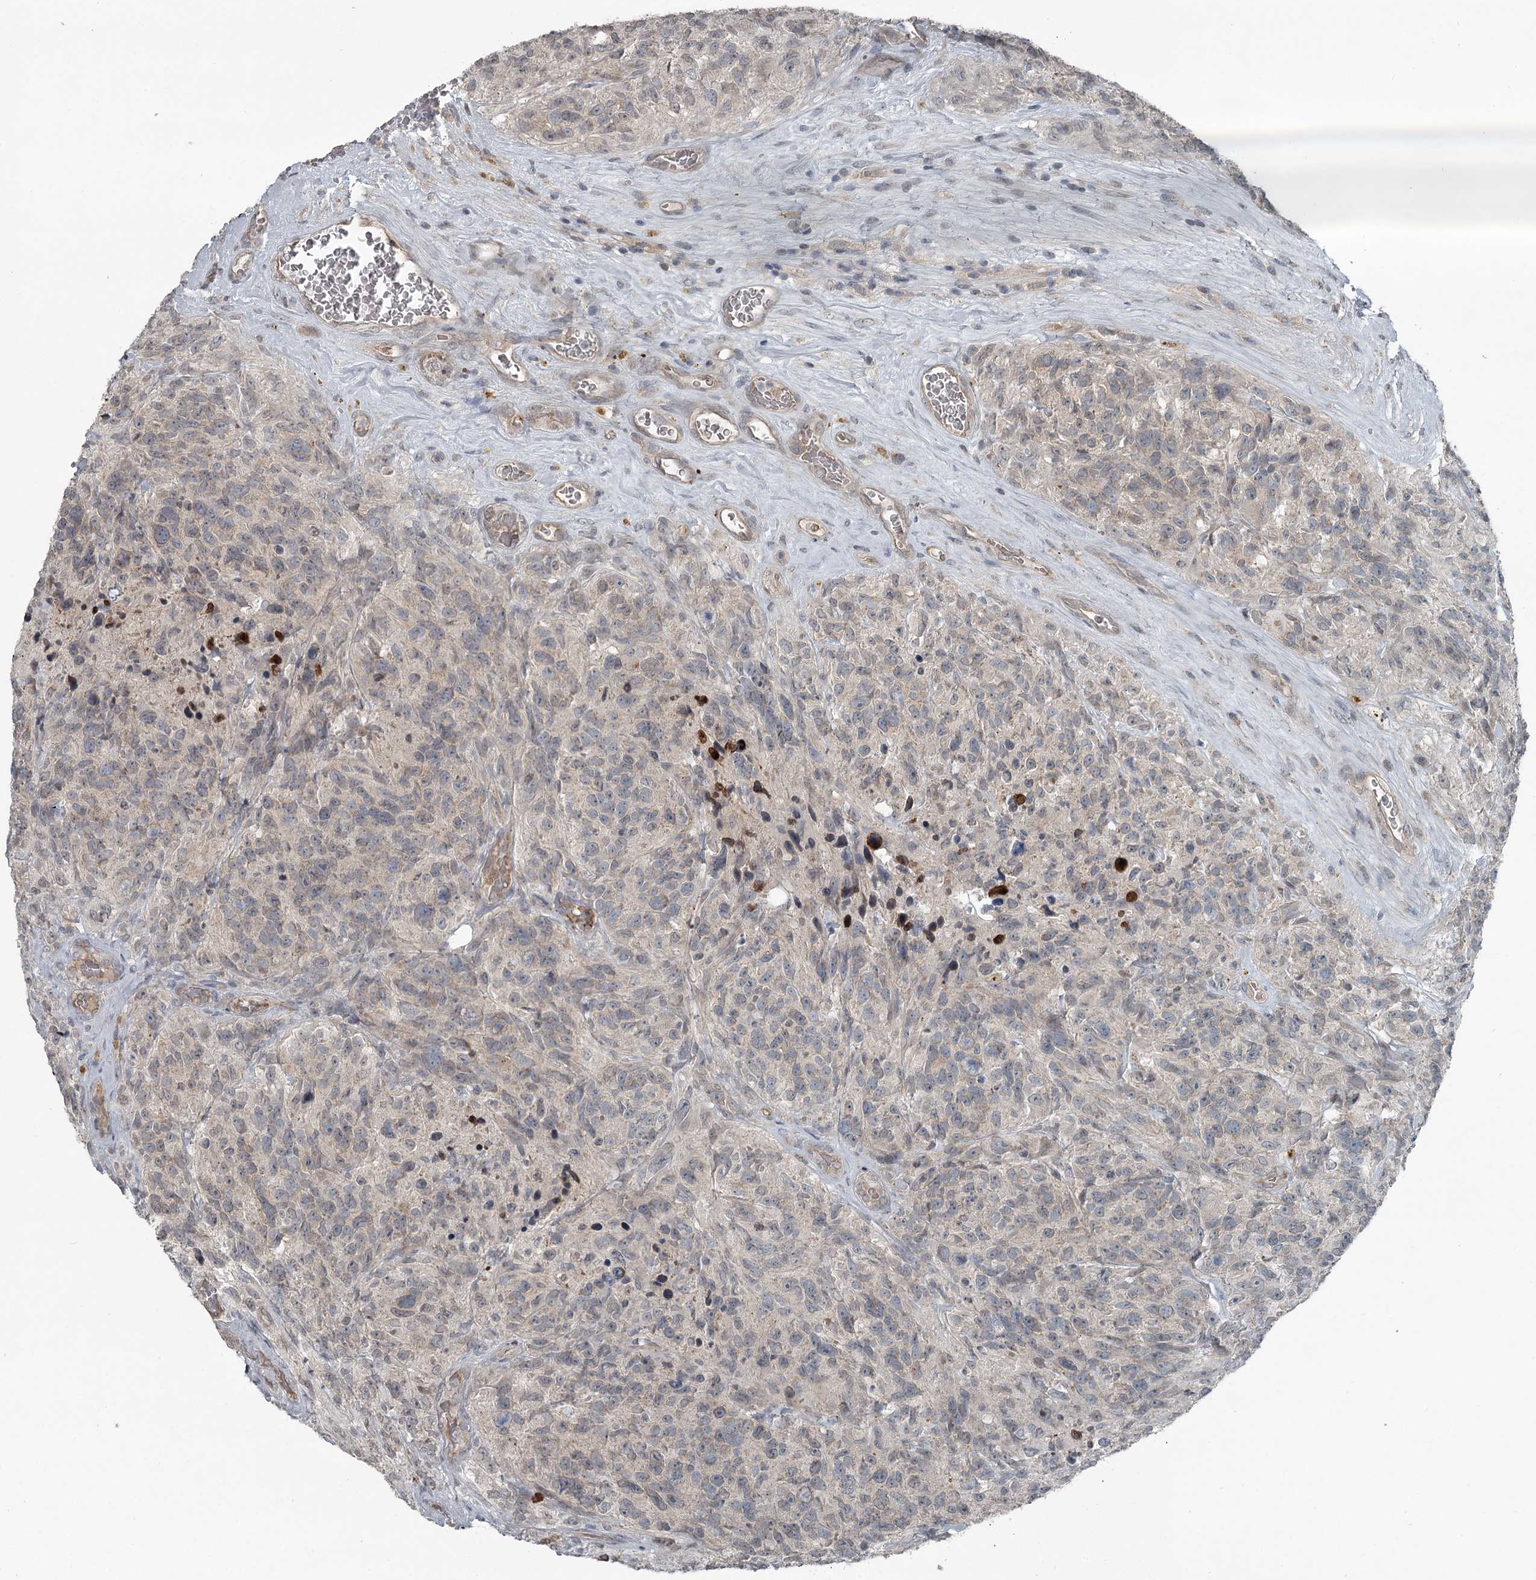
{"staining": {"intensity": "negative", "quantity": "none", "location": "none"}, "tissue": "glioma", "cell_type": "Tumor cells", "image_type": "cancer", "snomed": [{"axis": "morphology", "description": "Glioma, malignant, High grade"}, {"axis": "topography", "description": "Brain"}], "caption": "Protein analysis of high-grade glioma (malignant) displays no significant positivity in tumor cells.", "gene": "SLC39A8", "patient": {"sex": "male", "age": 69}}